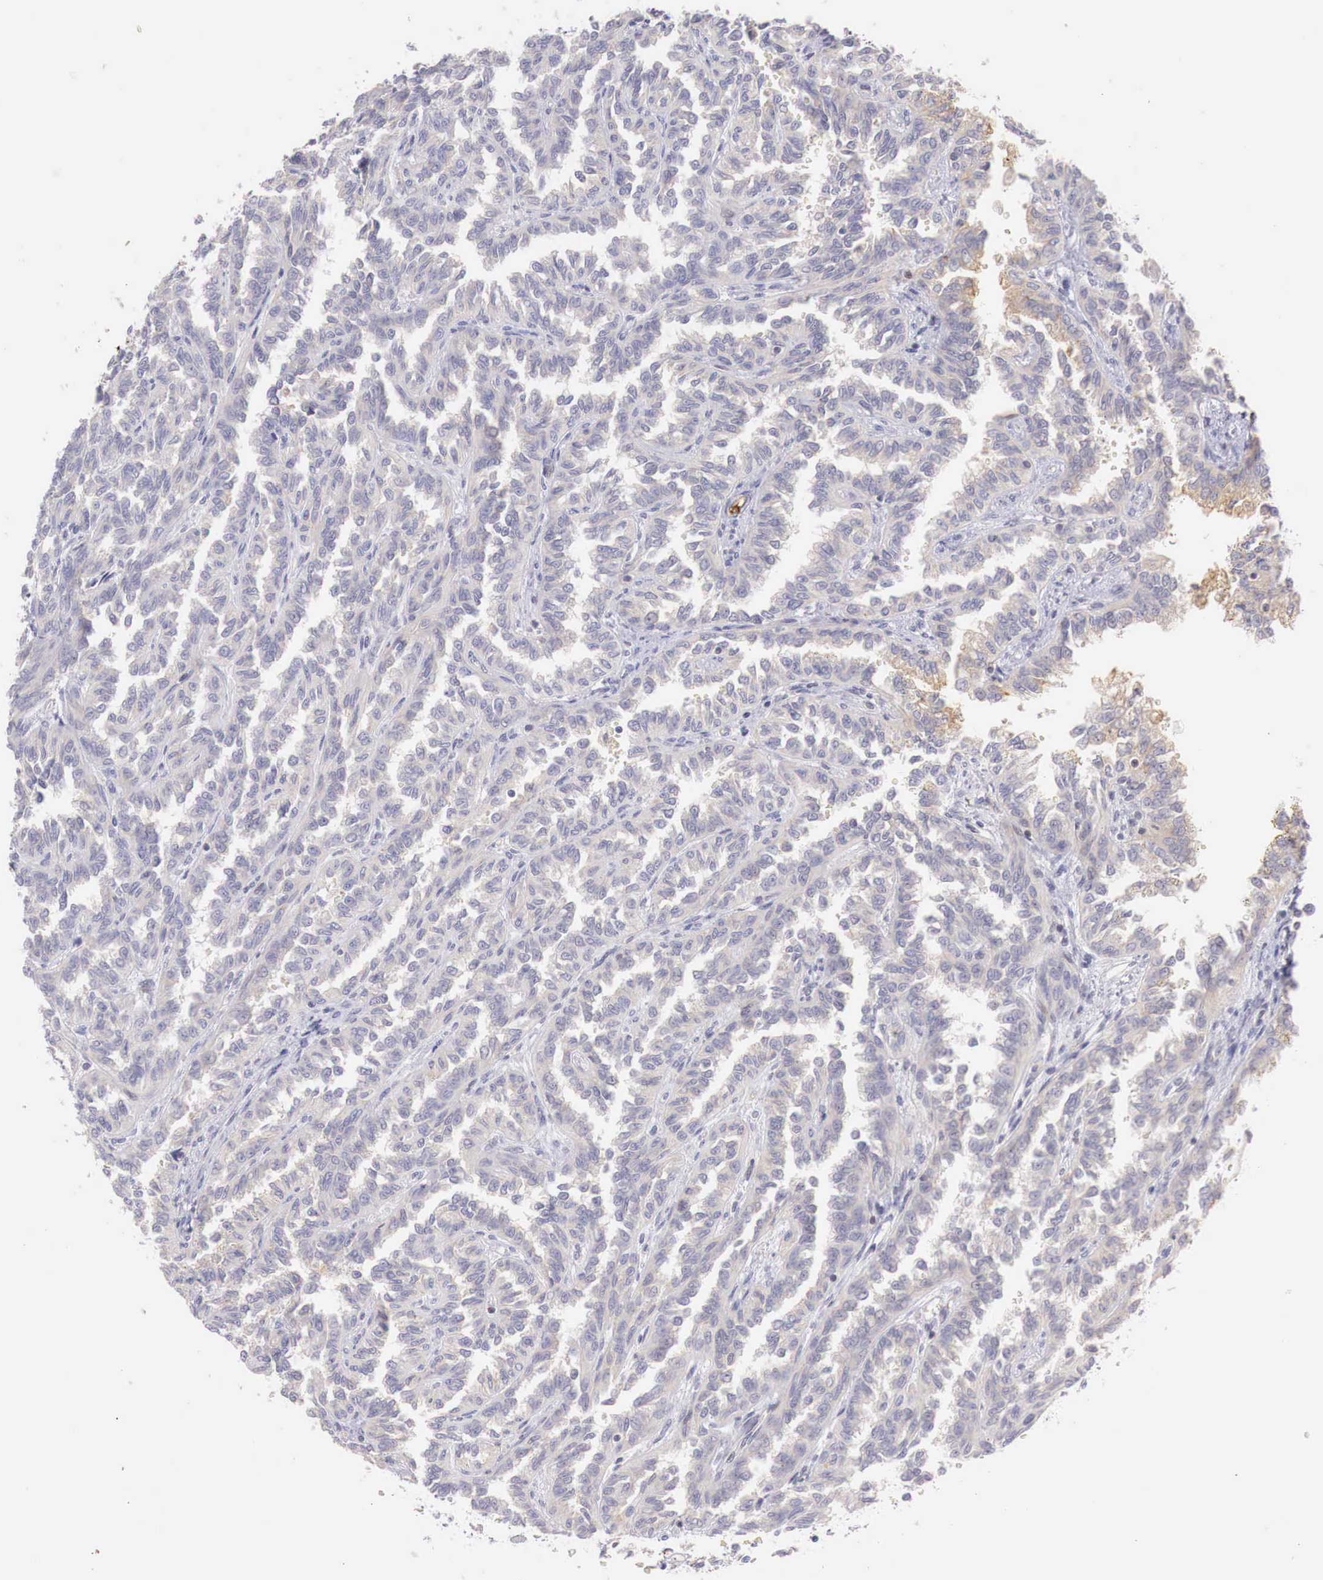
{"staining": {"intensity": "weak", "quantity": "<25%", "location": "none"}, "tissue": "renal cancer", "cell_type": "Tumor cells", "image_type": "cancer", "snomed": [{"axis": "morphology", "description": "Inflammation, NOS"}, {"axis": "morphology", "description": "Adenocarcinoma, NOS"}, {"axis": "topography", "description": "Kidney"}], "caption": "There is no significant staining in tumor cells of renal cancer.", "gene": "CLCN5", "patient": {"sex": "male", "age": 68}}